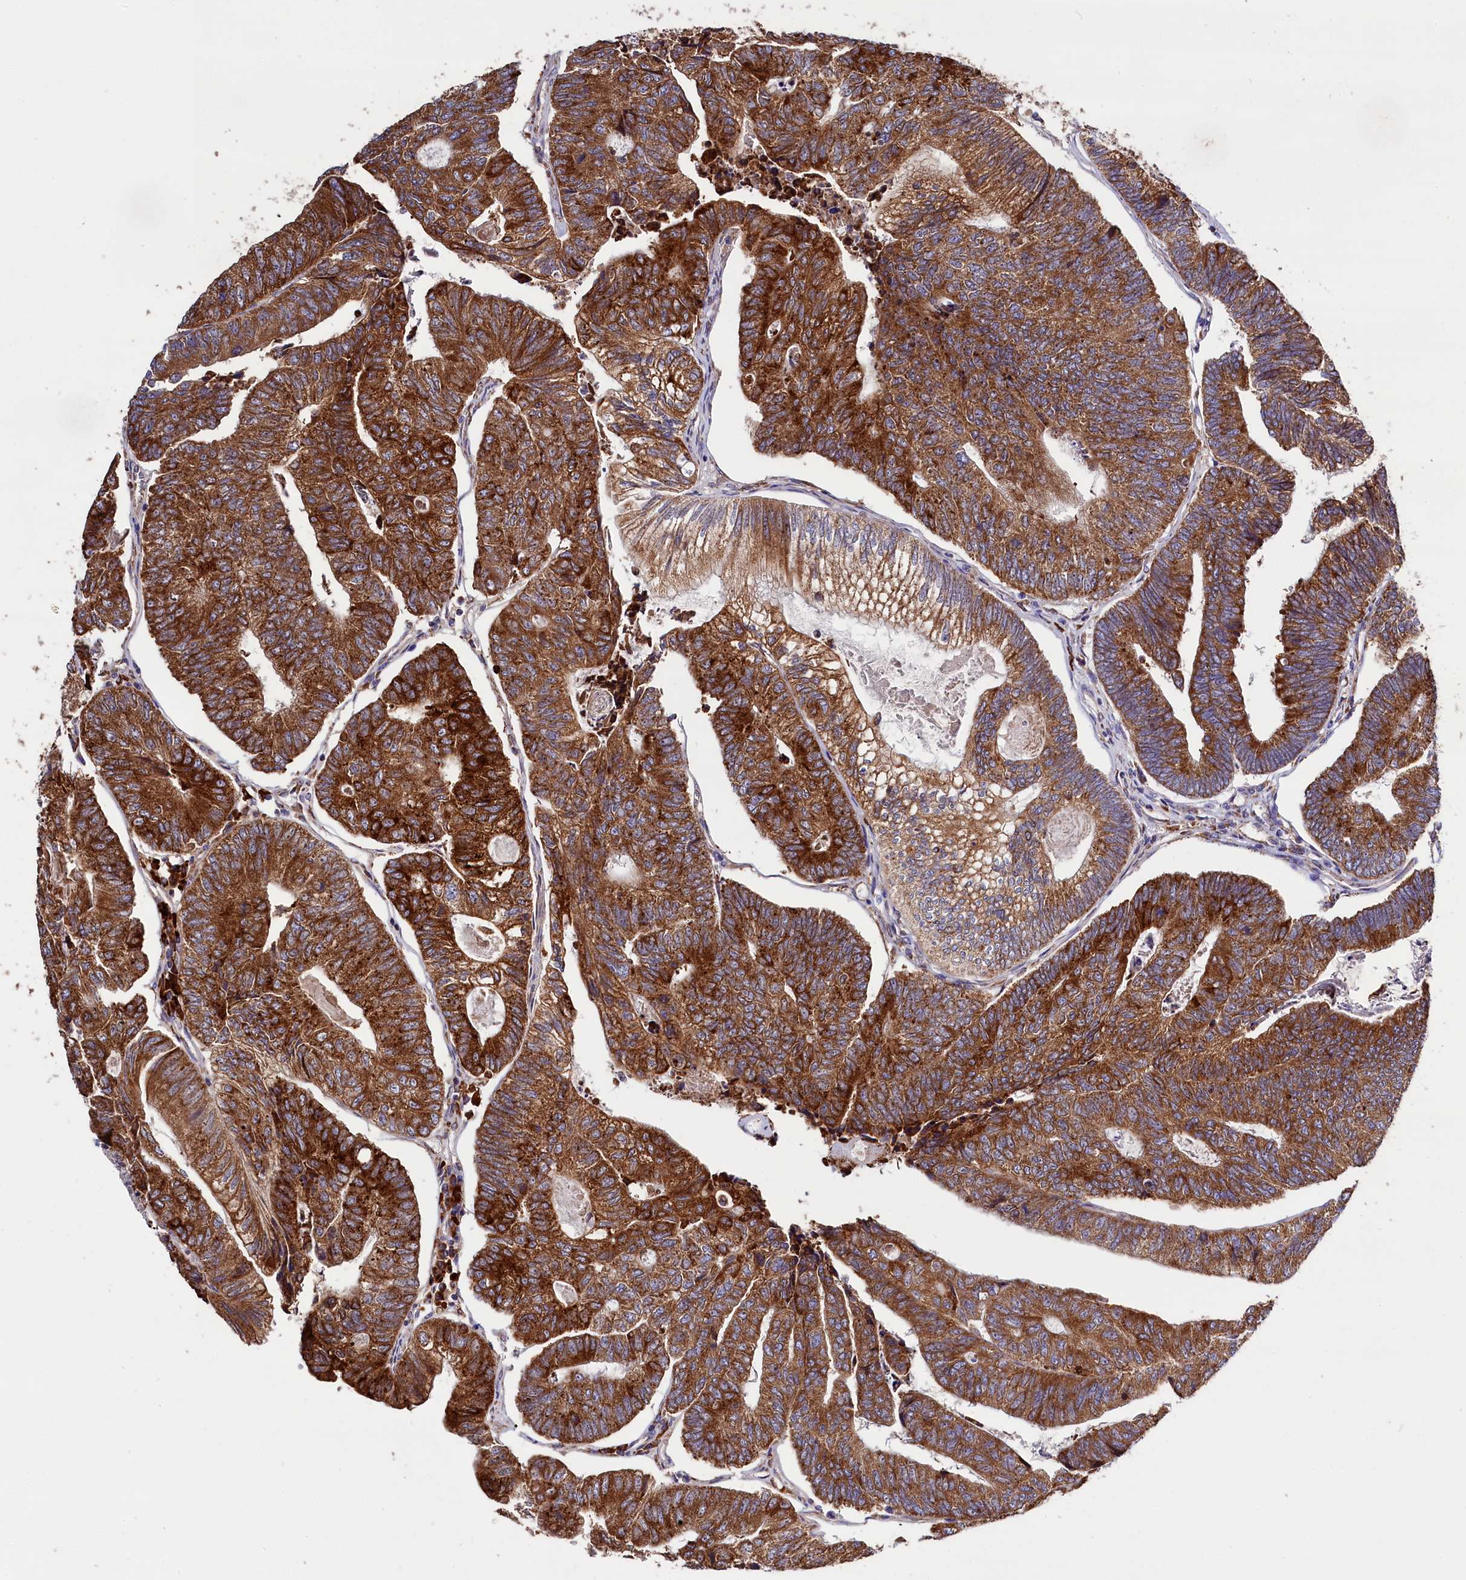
{"staining": {"intensity": "strong", "quantity": ">75%", "location": "cytoplasmic/membranous"}, "tissue": "colorectal cancer", "cell_type": "Tumor cells", "image_type": "cancer", "snomed": [{"axis": "morphology", "description": "Adenocarcinoma, NOS"}, {"axis": "topography", "description": "Colon"}], "caption": "The micrograph exhibits a brown stain indicating the presence of a protein in the cytoplasmic/membranous of tumor cells in adenocarcinoma (colorectal).", "gene": "ZSWIM1", "patient": {"sex": "female", "age": 67}}